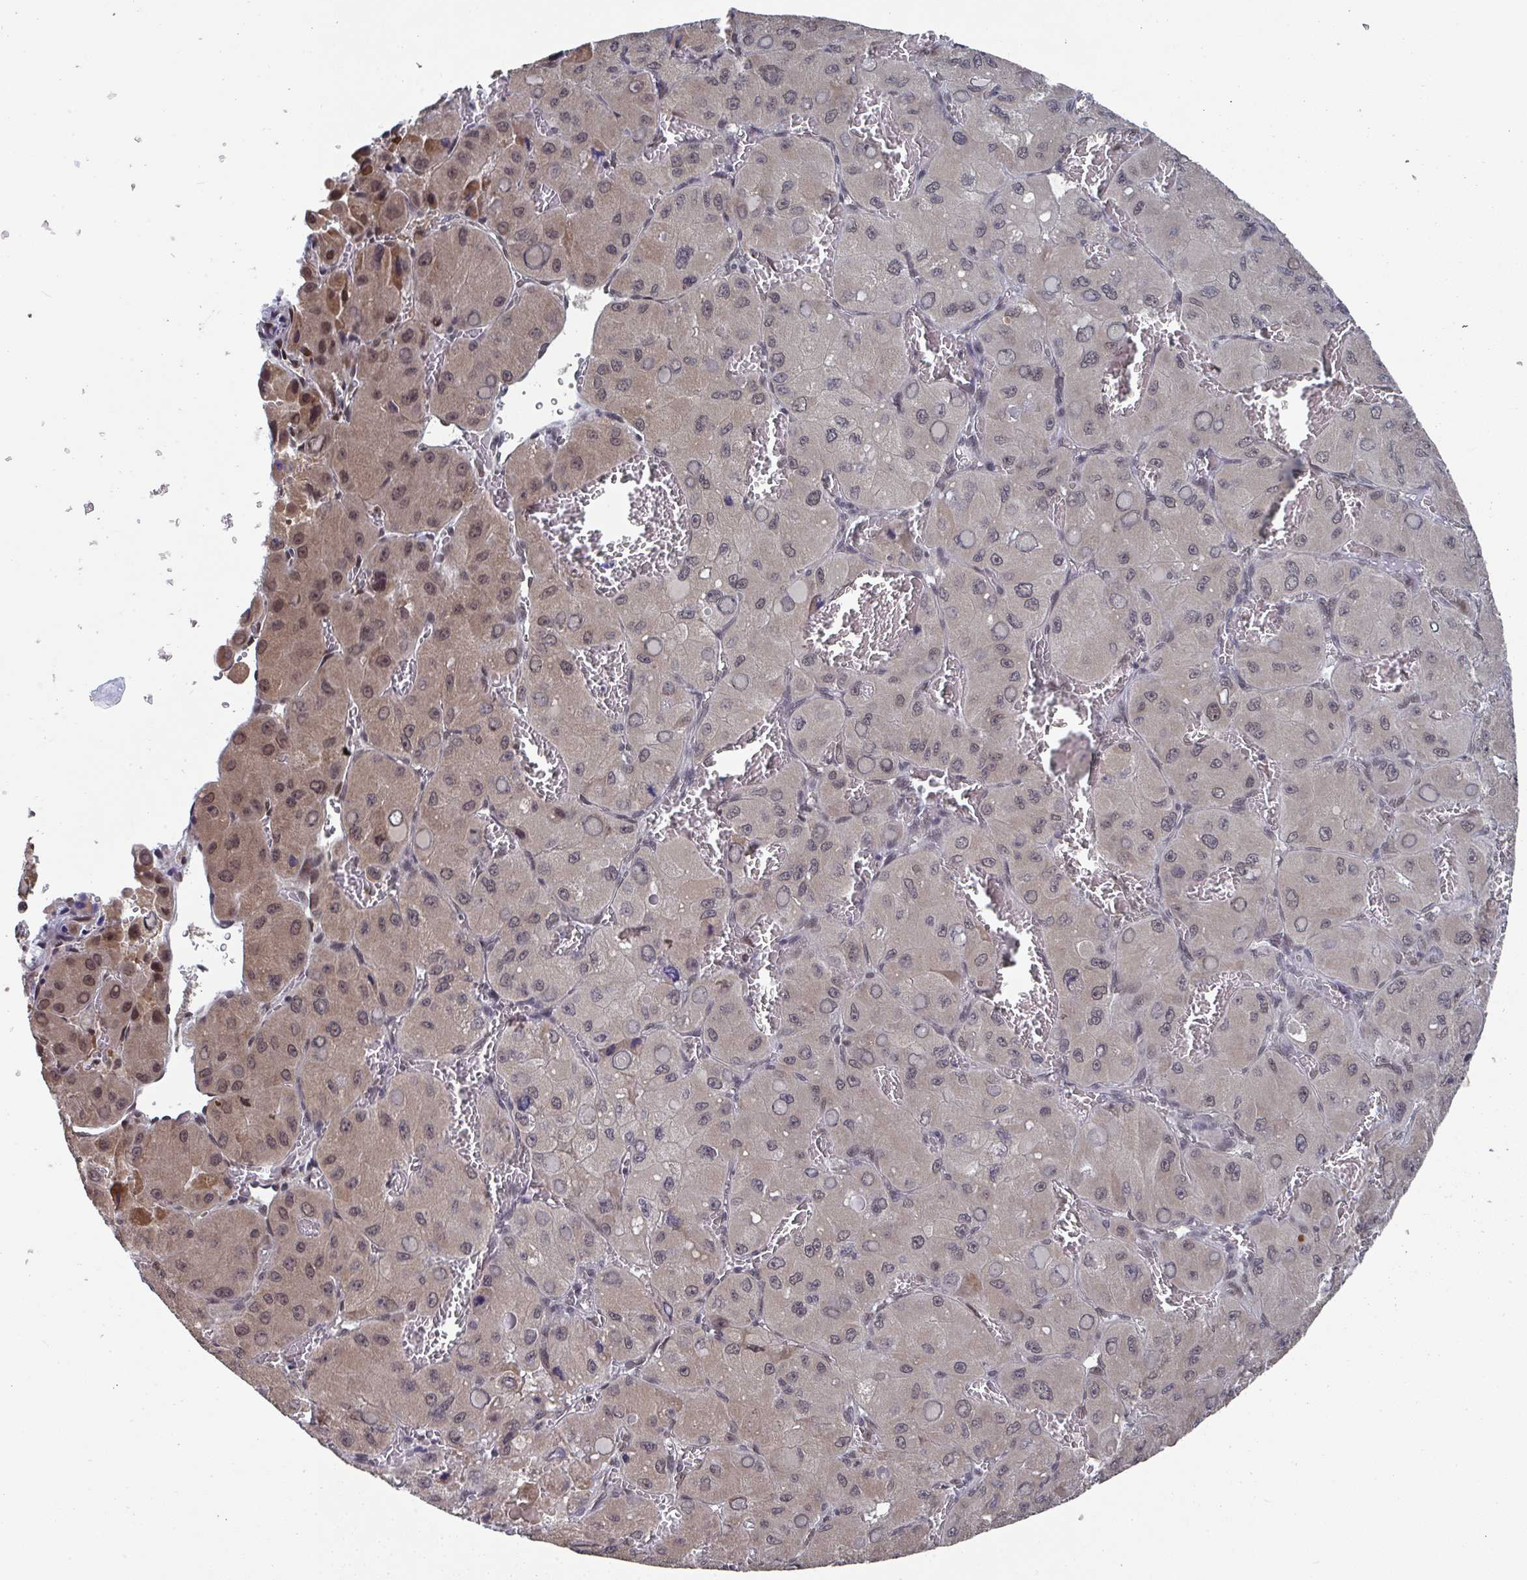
{"staining": {"intensity": "weak", "quantity": ">75%", "location": "cytoplasmic/membranous,nuclear"}, "tissue": "liver cancer", "cell_type": "Tumor cells", "image_type": "cancer", "snomed": [{"axis": "morphology", "description": "Carcinoma, Hepatocellular, NOS"}, {"axis": "topography", "description": "Liver"}], "caption": "Immunohistochemistry image of neoplastic tissue: human liver cancer stained using immunohistochemistry shows low levels of weak protein expression localized specifically in the cytoplasmic/membranous and nuclear of tumor cells, appearing as a cytoplasmic/membranous and nuclear brown color.", "gene": "JMJD1C", "patient": {"sex": "male", "age": 27}}